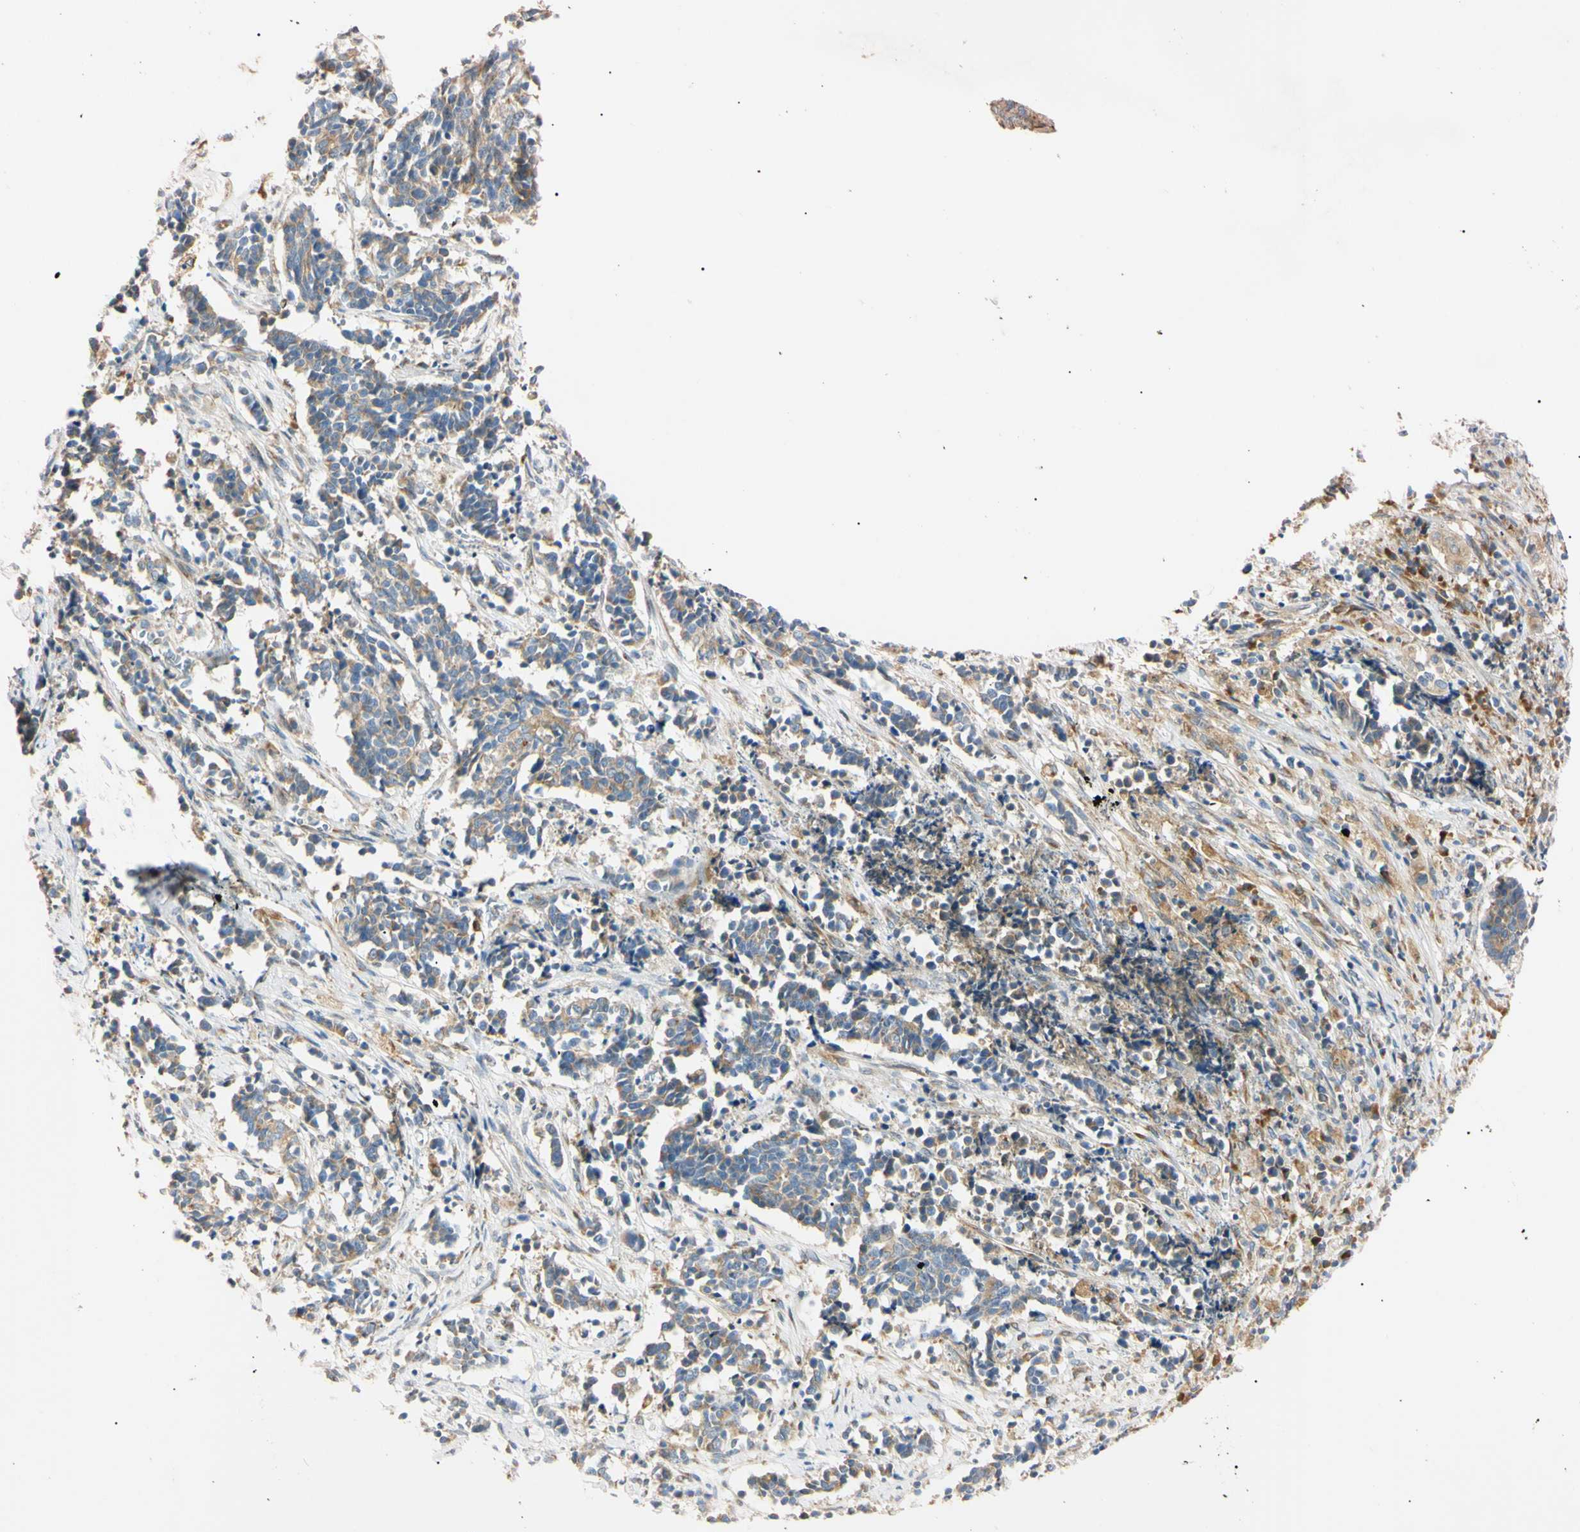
{"staining": {"intensity": "weak", "quantity": ">75%", "location": "cytoplasmic/membranous"}, "tissue": "cervical cancer", "cell_type": "Tumor cells", "image_type": "cancer", "snomed": [{"axis": "morphology", "description": "Normal tissue, NOS"}, {"axis": "morphology", "description": "Squamous cell carcinoma, NOS"}, {"axis": "topography", "description": "Cervix"}], "caption": "High-magnification brightfield microscopy of cervical squamous cell carcinoma stained with DAB (3,3'-diaminobenzidine) (brown) and counterstained with hematoxylin (blue). tumor cells exhibit weak cytoplasmic/membranous expression is present in approximately>75% of cells.", "gene": "IER3IP1", "patient": {"sex": "female", "age": 35}}